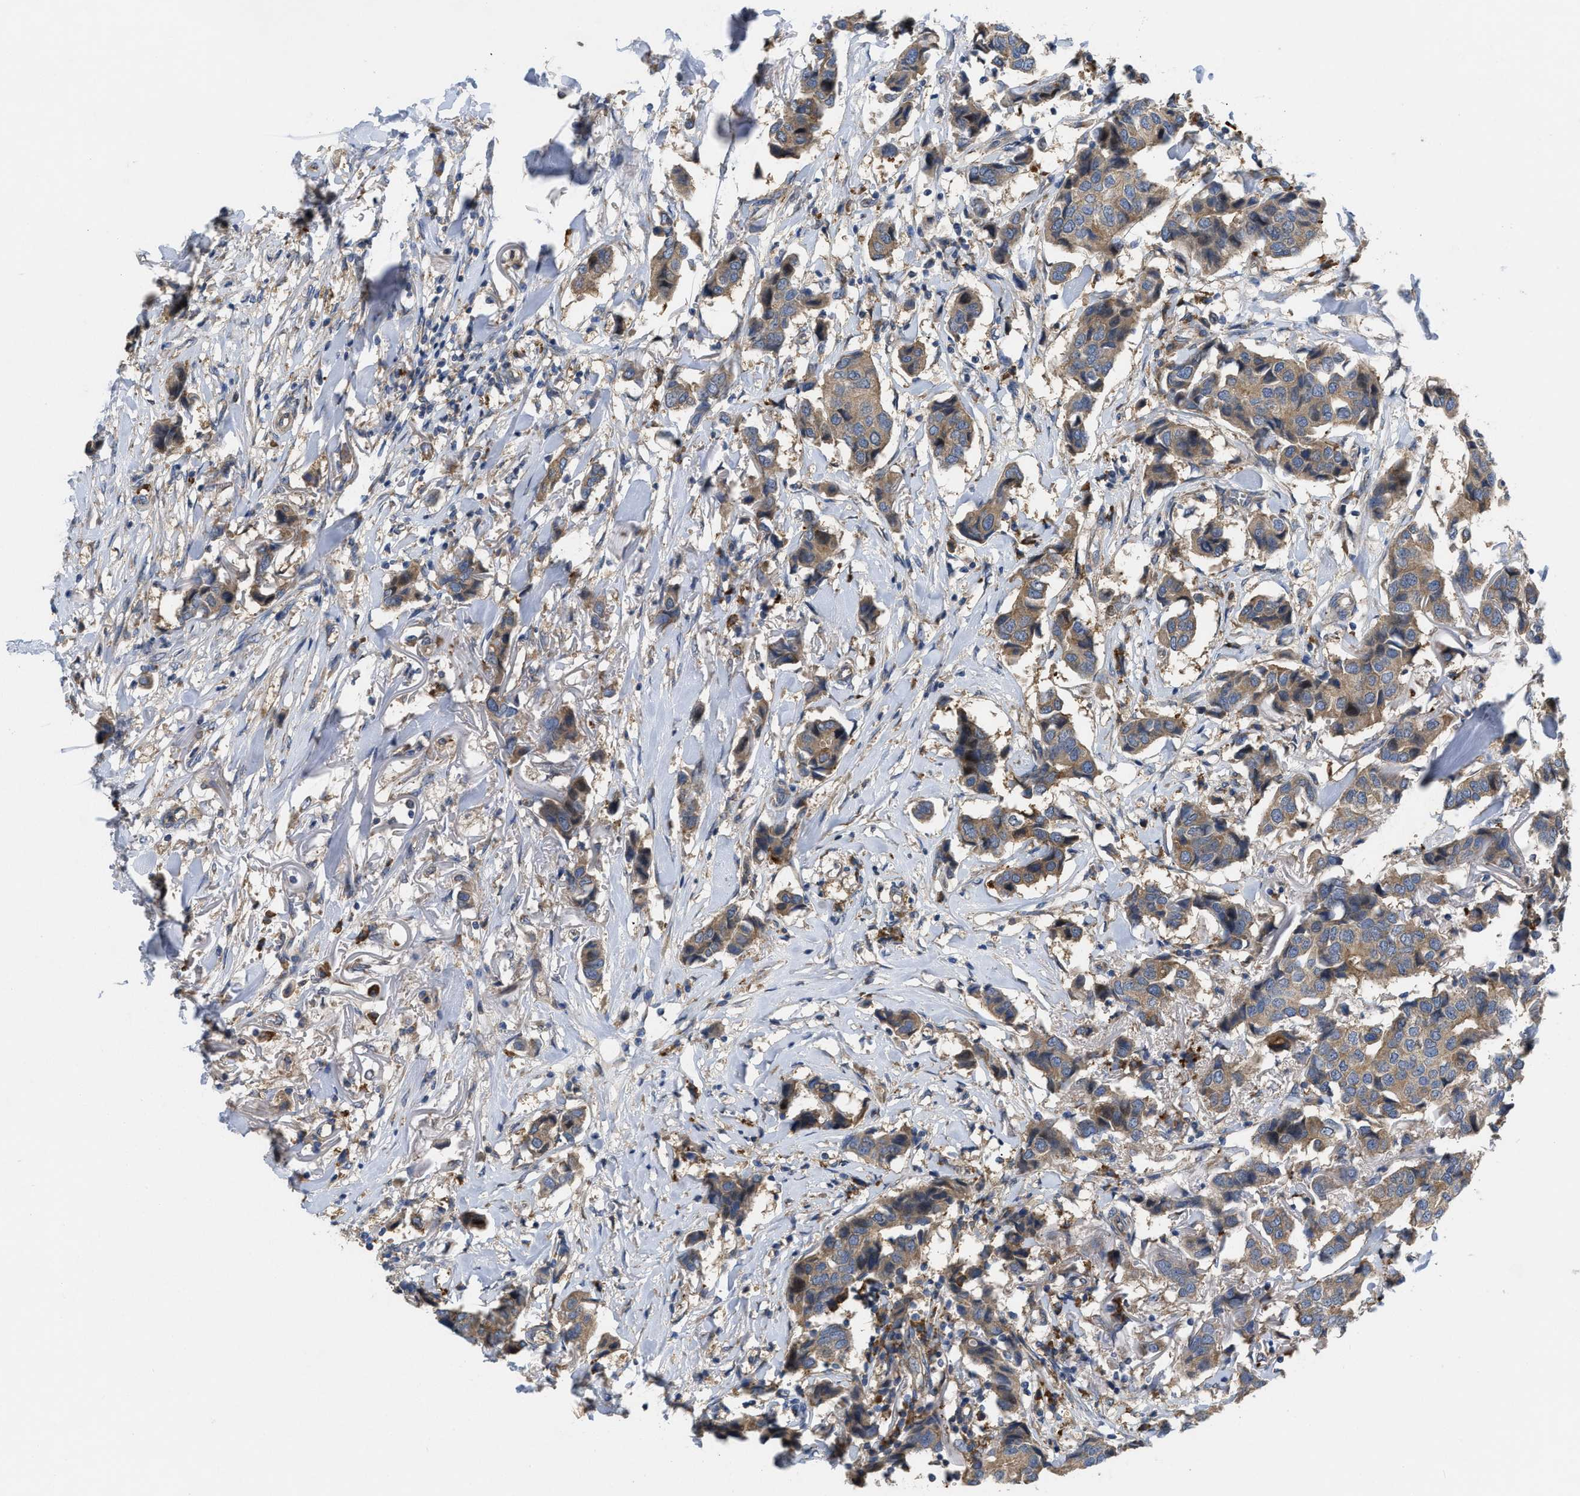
{"staining": {"intensity": "moderate", "quantity": ">75%", "location": "cytoplasmic/membranous"}, "tissue": "breast cancer", "cell_type": "Tumor cells", "image_type": "cancer", "snomed": [{"axis": "morphology", "description": "Duct carcinoma"}, {"axis": "topography", "description": "Breast"}], "caption": "Immunohistochemical staining of human breast invasive ductal carcinoma exhibits medium levels of moderate cytoplasmic/membranous protein expression in about >75% of tumor cells.", "gene": "TMEM131", "patient": {"sex": "female", "age": 80}}